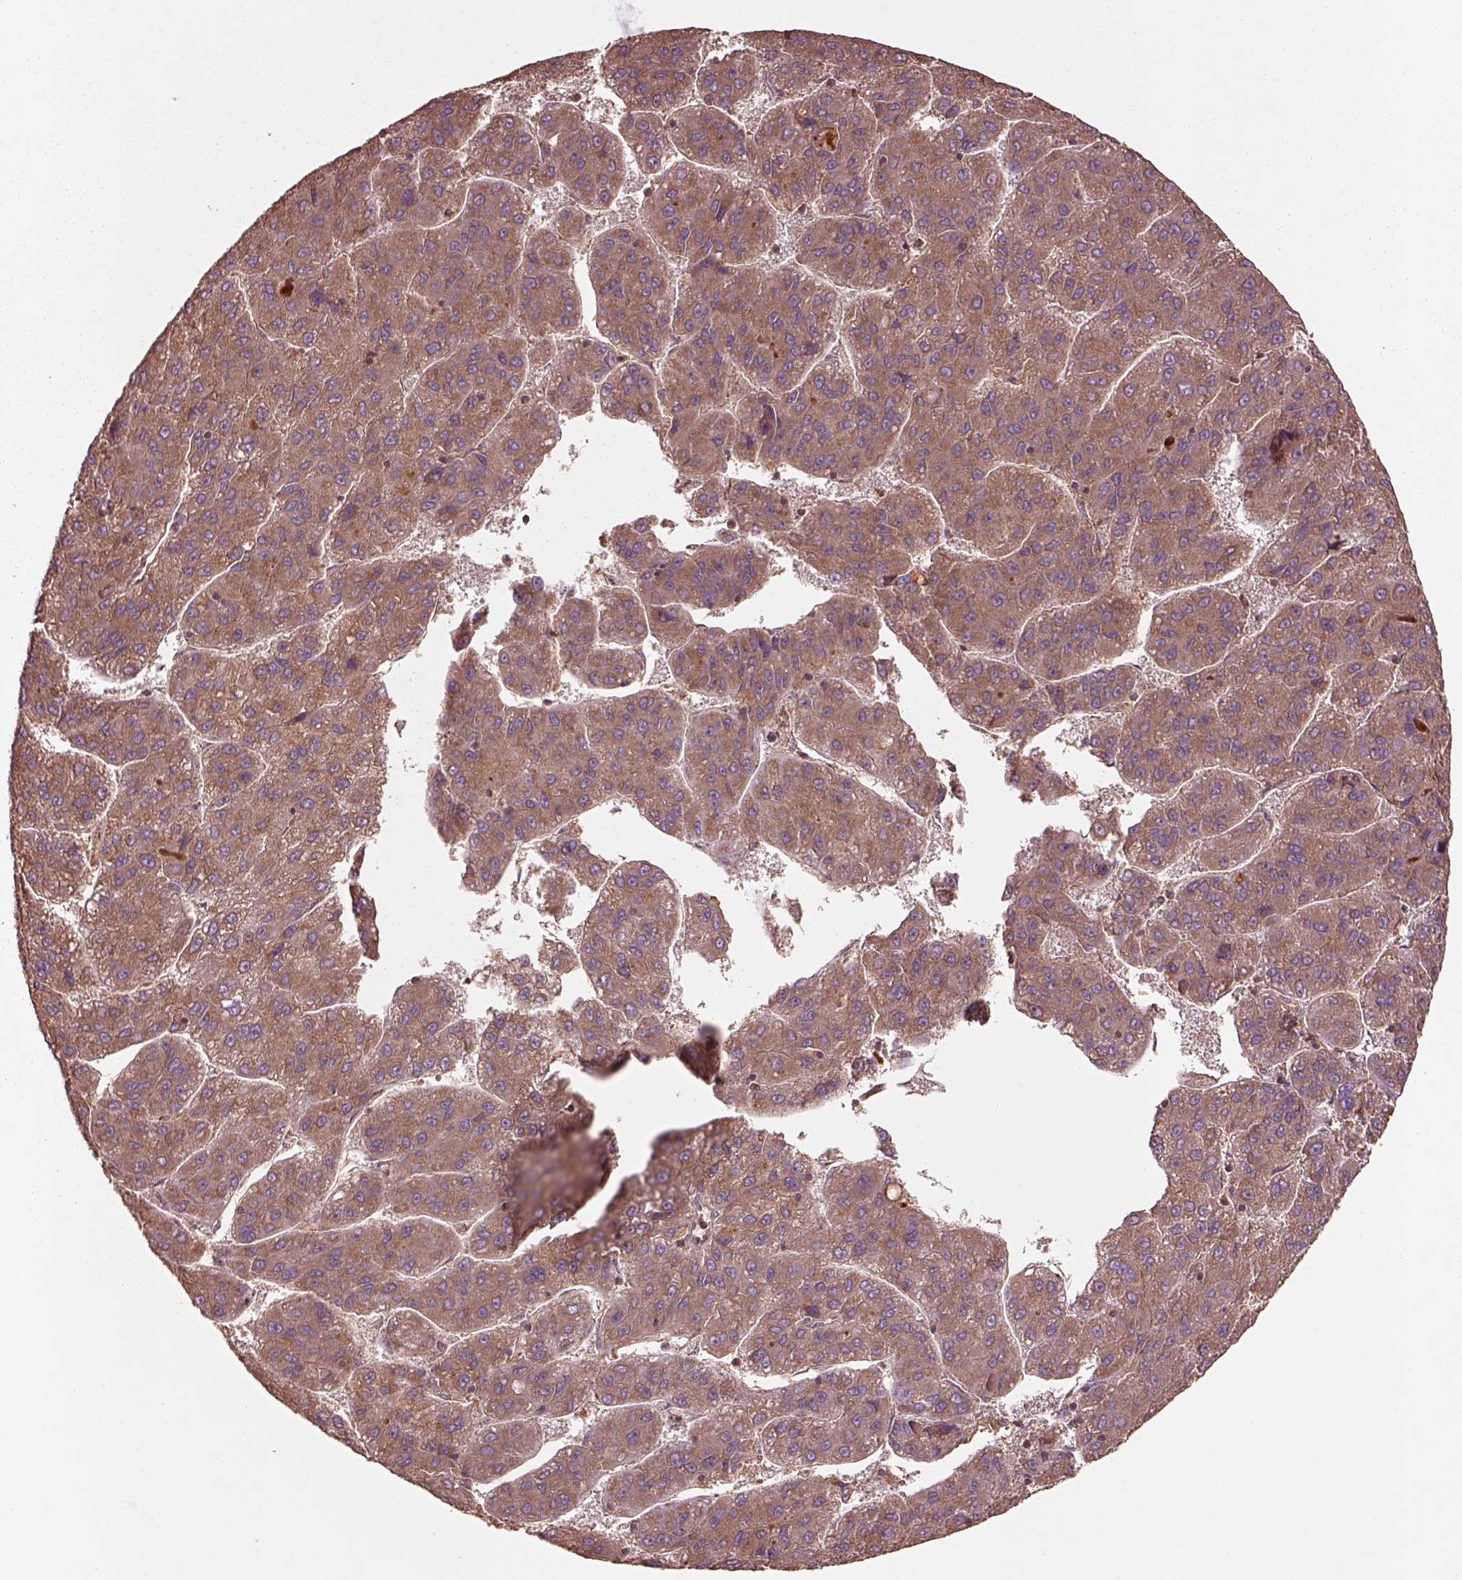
{"staining": {"intensity": "strong", "quantity": ">75%", "location": "cytoplasmic/membranous"}, "tissue": "liver cancer", "cell_type": "Tumor cells", "image_type": "cancer", "snomed": [{"axis": "morphology", "description": "Carcinoma, Hepatocellular, NOS"}, {"axis": "topography", "description": "Liver"}], "caption": "Liver cancer stained with a brown dye reveals strong cytoplasmic/membranous positive positivity in about >75% of tumor cells.", "gene": "TRADD", "patient": {"sex": "female", "age": 82}}